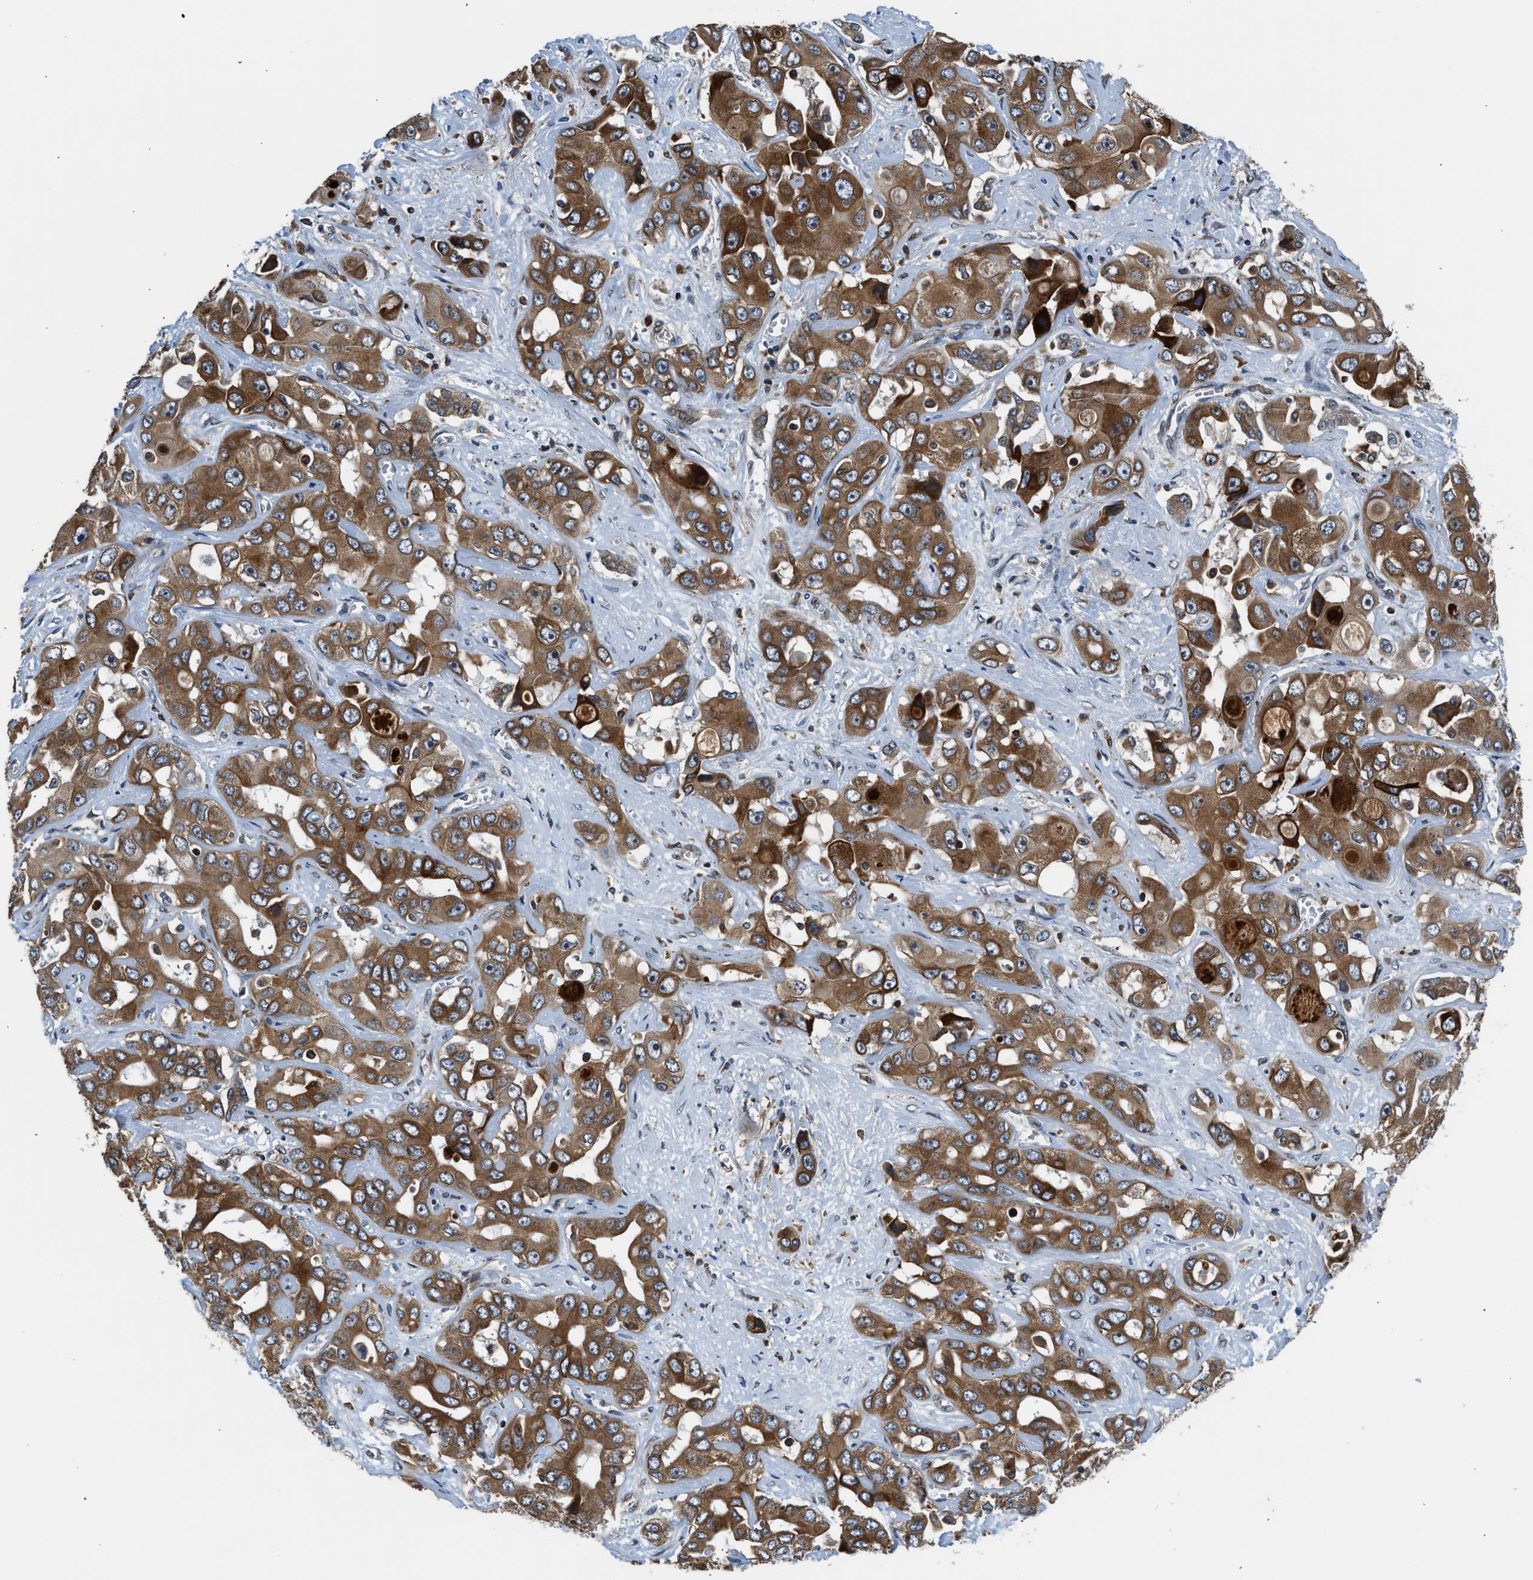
{"staining": {"intensity": "strong", "quantity": ">75%", "location": "cytoplasmic/membranous"}, "tissue": "liver cancer", "cell_type": "Tumor cells", "image_type": "cancer", "snomed": [{"axis": "morphology", "description": "Cholangiocarcinoma"}, {"axis": "topography", "description": "Liver"}], "caption": "Immunohistochemical staining of human liver cancer (cholangiocarcinoma) demonstrates strong cytoplasmic/membranous protein positivity in about >75% of tumor cells.", "gene": "RETREG3", "patient": {"sex": "female", "age": 52}}